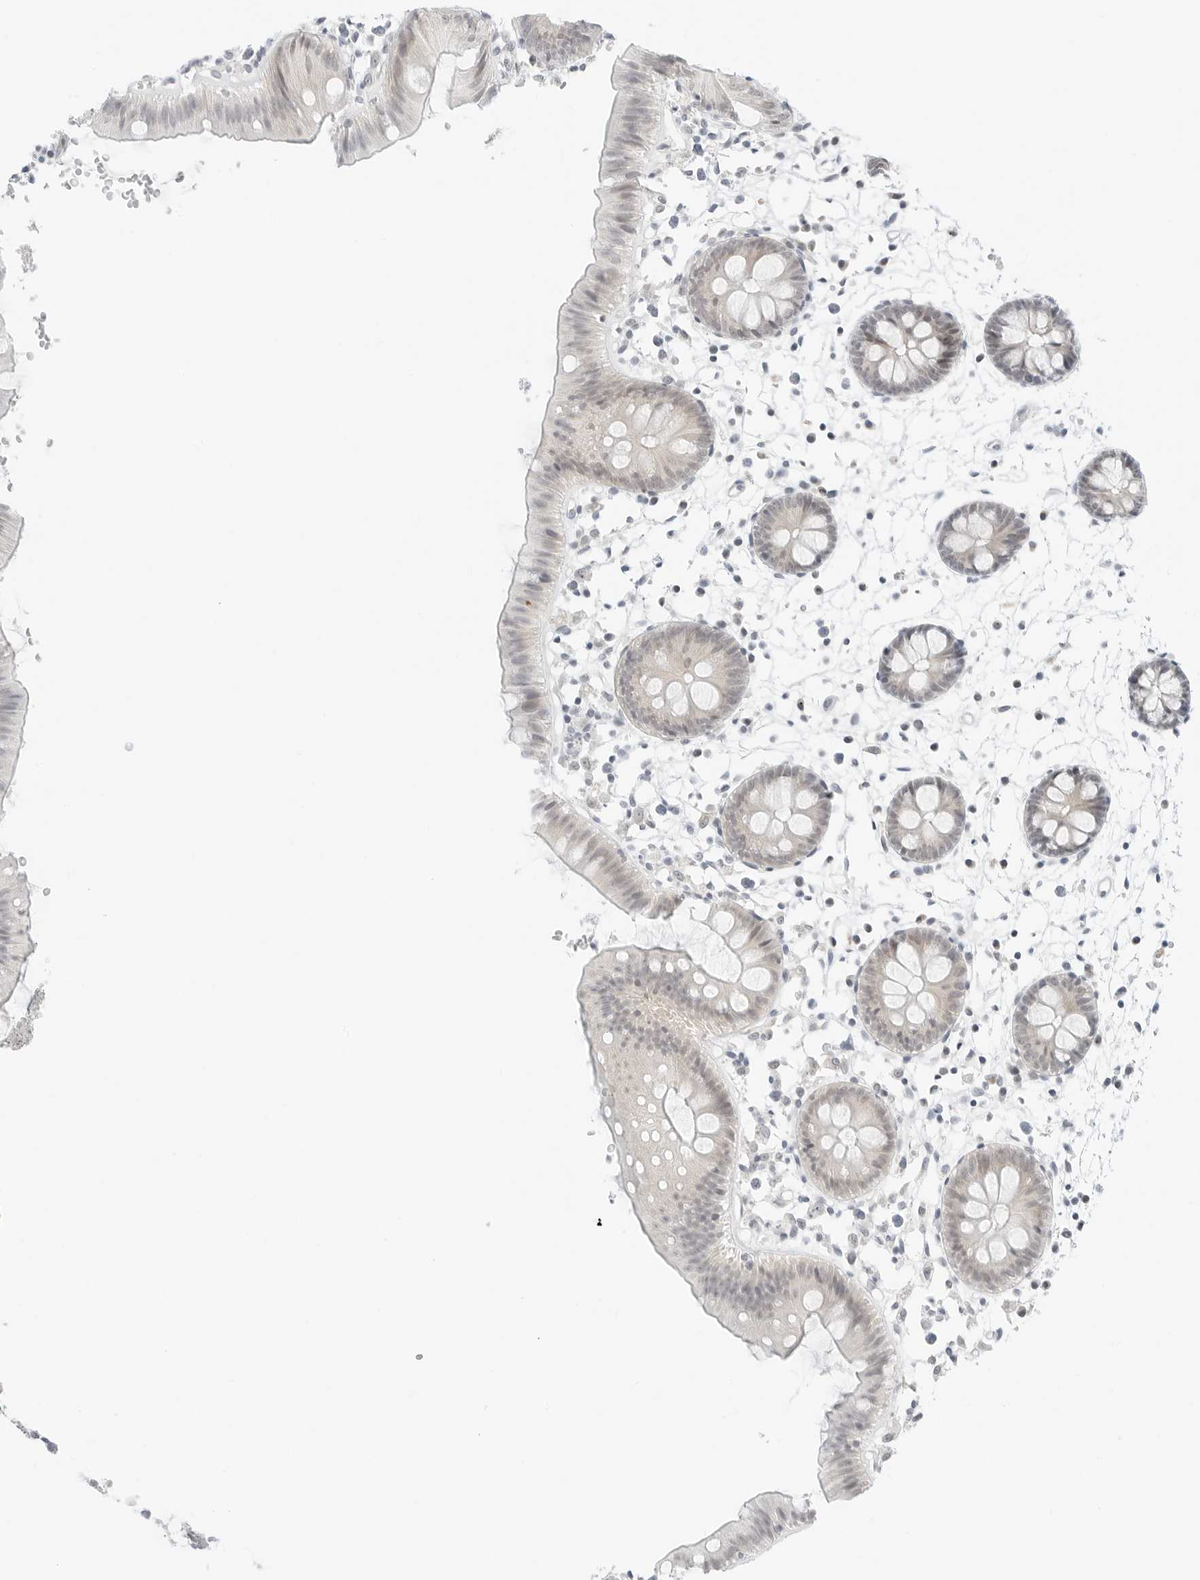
{"staining": {"intensity": "negative", "quantity": "none", "location": "none"}, "tissue": "colon", "cell_type": "Endothelial cells", "image_type": "normal", "snomed": [{"axis": "morphology", "description": "Normal tissue, NOS"}, {"axis": "topography", "description": "Colon"}], "caption": "Colon stained for a protein using IHC displays no staining endothelial cells.", "gene": "CCSAP", "patient": {"sex": "male", "age": 56}}